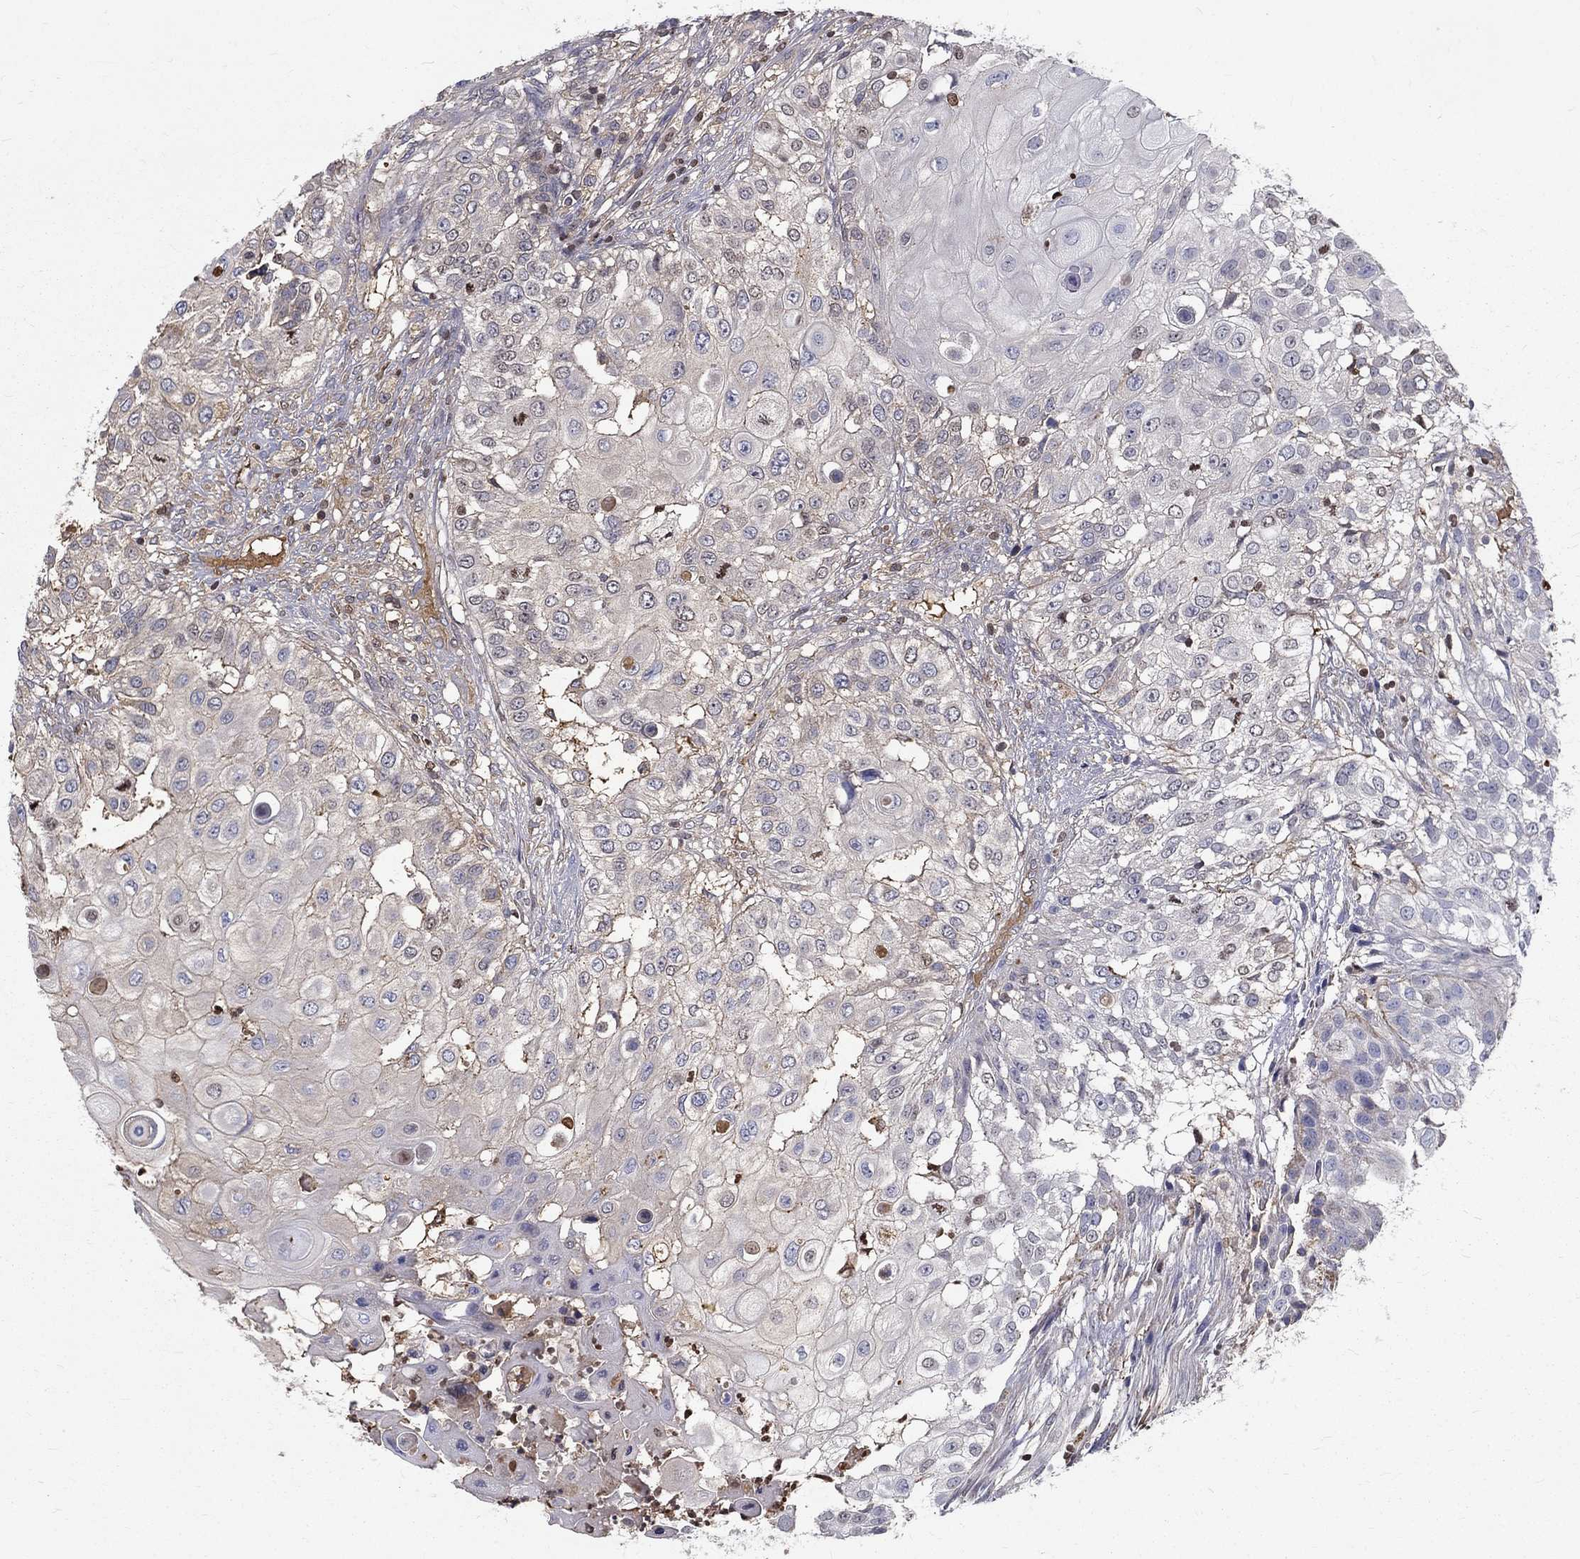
{"staining": {"intensity": "strong", "quantity": "<25%", "location": "cytoplasmic/membranous"}, "tissue": "urothelial cancer", "cell_type": "Tumor cells", "image_type": "cancer", "snomed": [{"axis": "morphology", "description": "Urothelial carcinoma, High grade"}, {"axis": "topography", "description": "Urinary bladder"}], "caption": "Immunohistochemical staining of human high-grade urothelial carcinoma shows medium levels of strong cytoplasmic/membranous protein expression in about <25% of tumor cells. (Brightfield microscopy of DAB IHC at high magnification).", "gene": "EPDR1", "patient": {"sex": "female", "age": 79}}